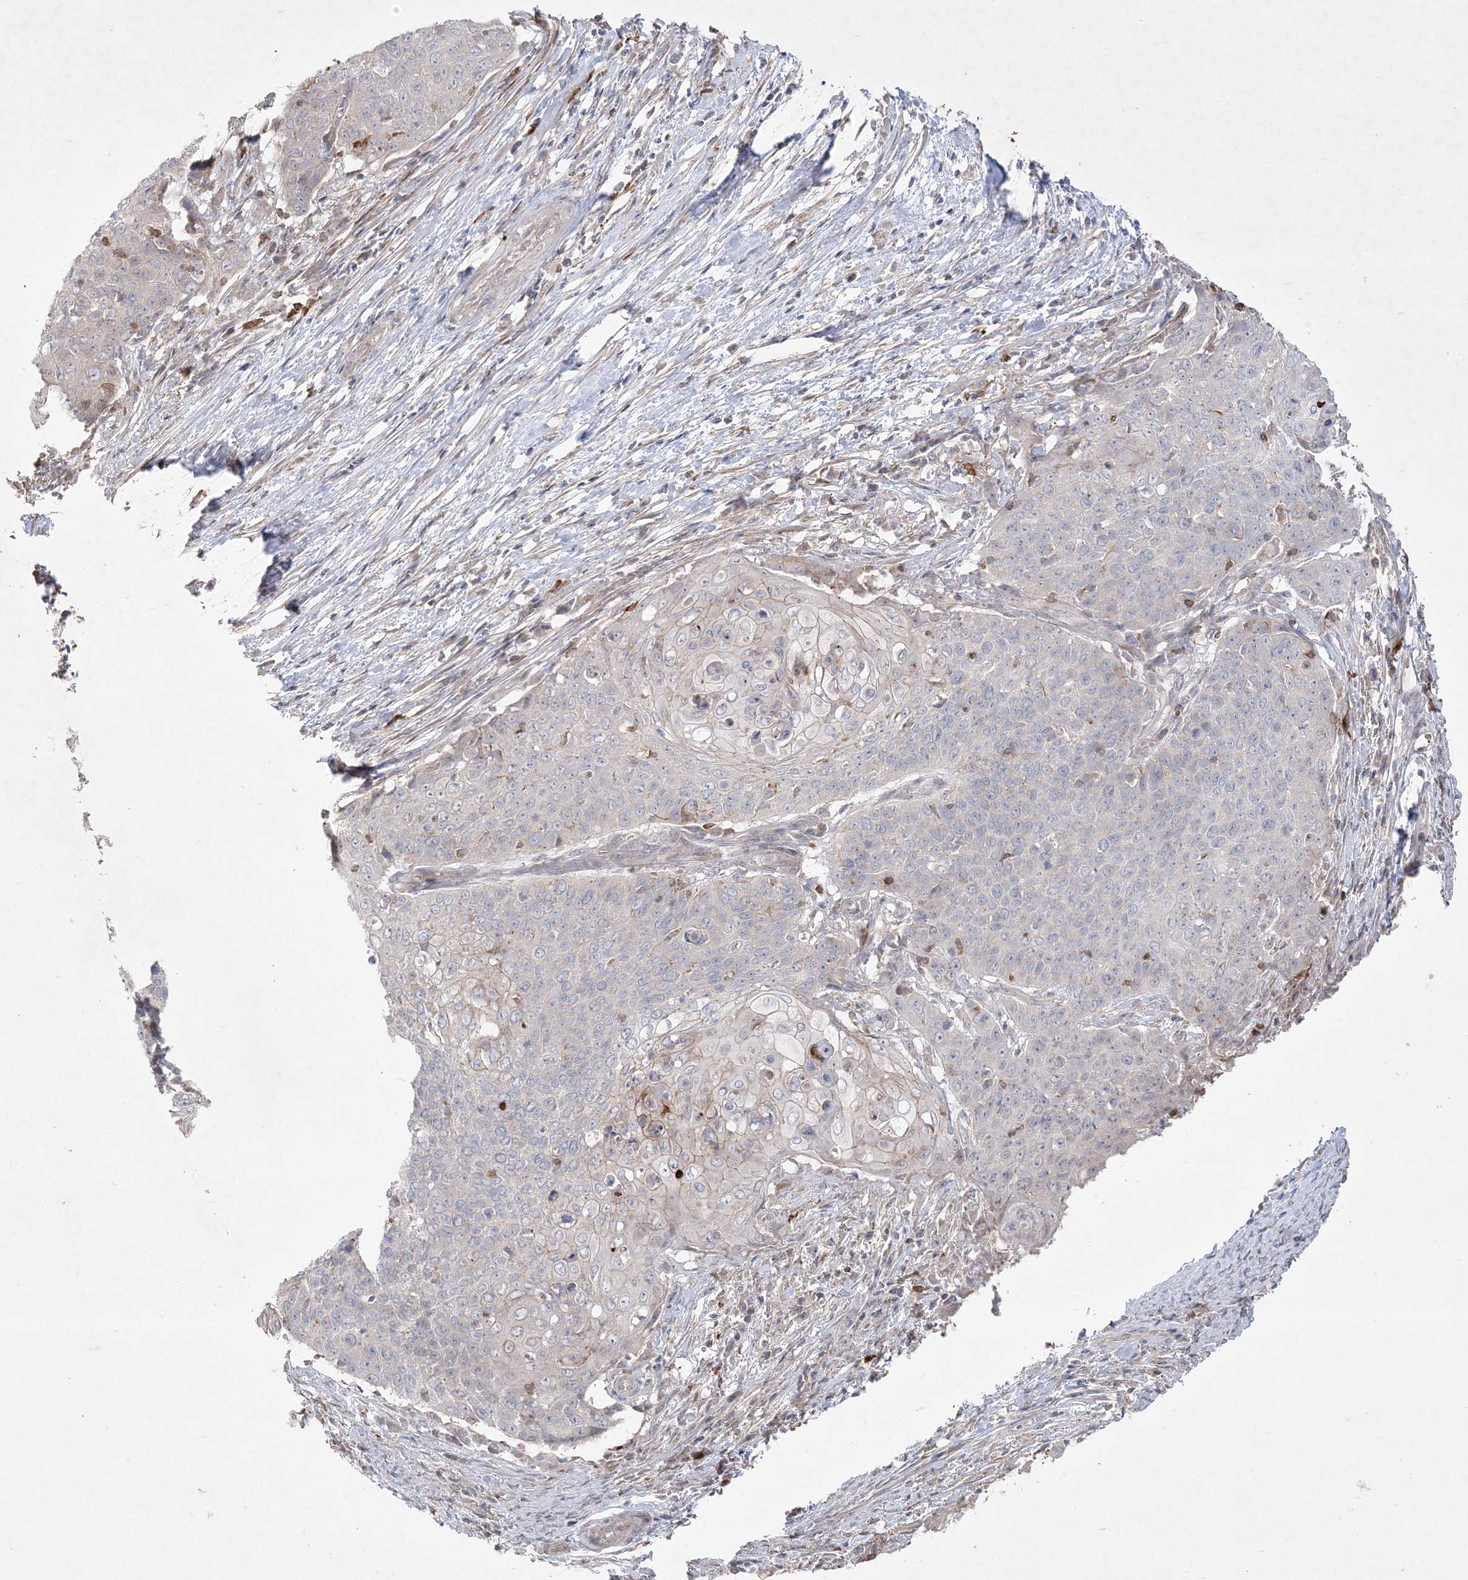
{"staining": {"intensity": "negative", "quantity": "none", "location": "none"}, "tissue": "cervical cancer", "cell_type": "Tumor cells", "image_type": "cancer", "snomed": [{"axis": "morphology", "description": "Squamous cell carcinoma, NOS"}, {"axis": "topography", "description": "Cervix"}], "caption": "DAB (3,3'-diaminobenzidine) immunohistochemical staining of cervical squamous cell carcinoma demonstrates no significant staining in tumor cells.", "gene": "CLNK", "patient": {"sex": "female", "age": 39}}